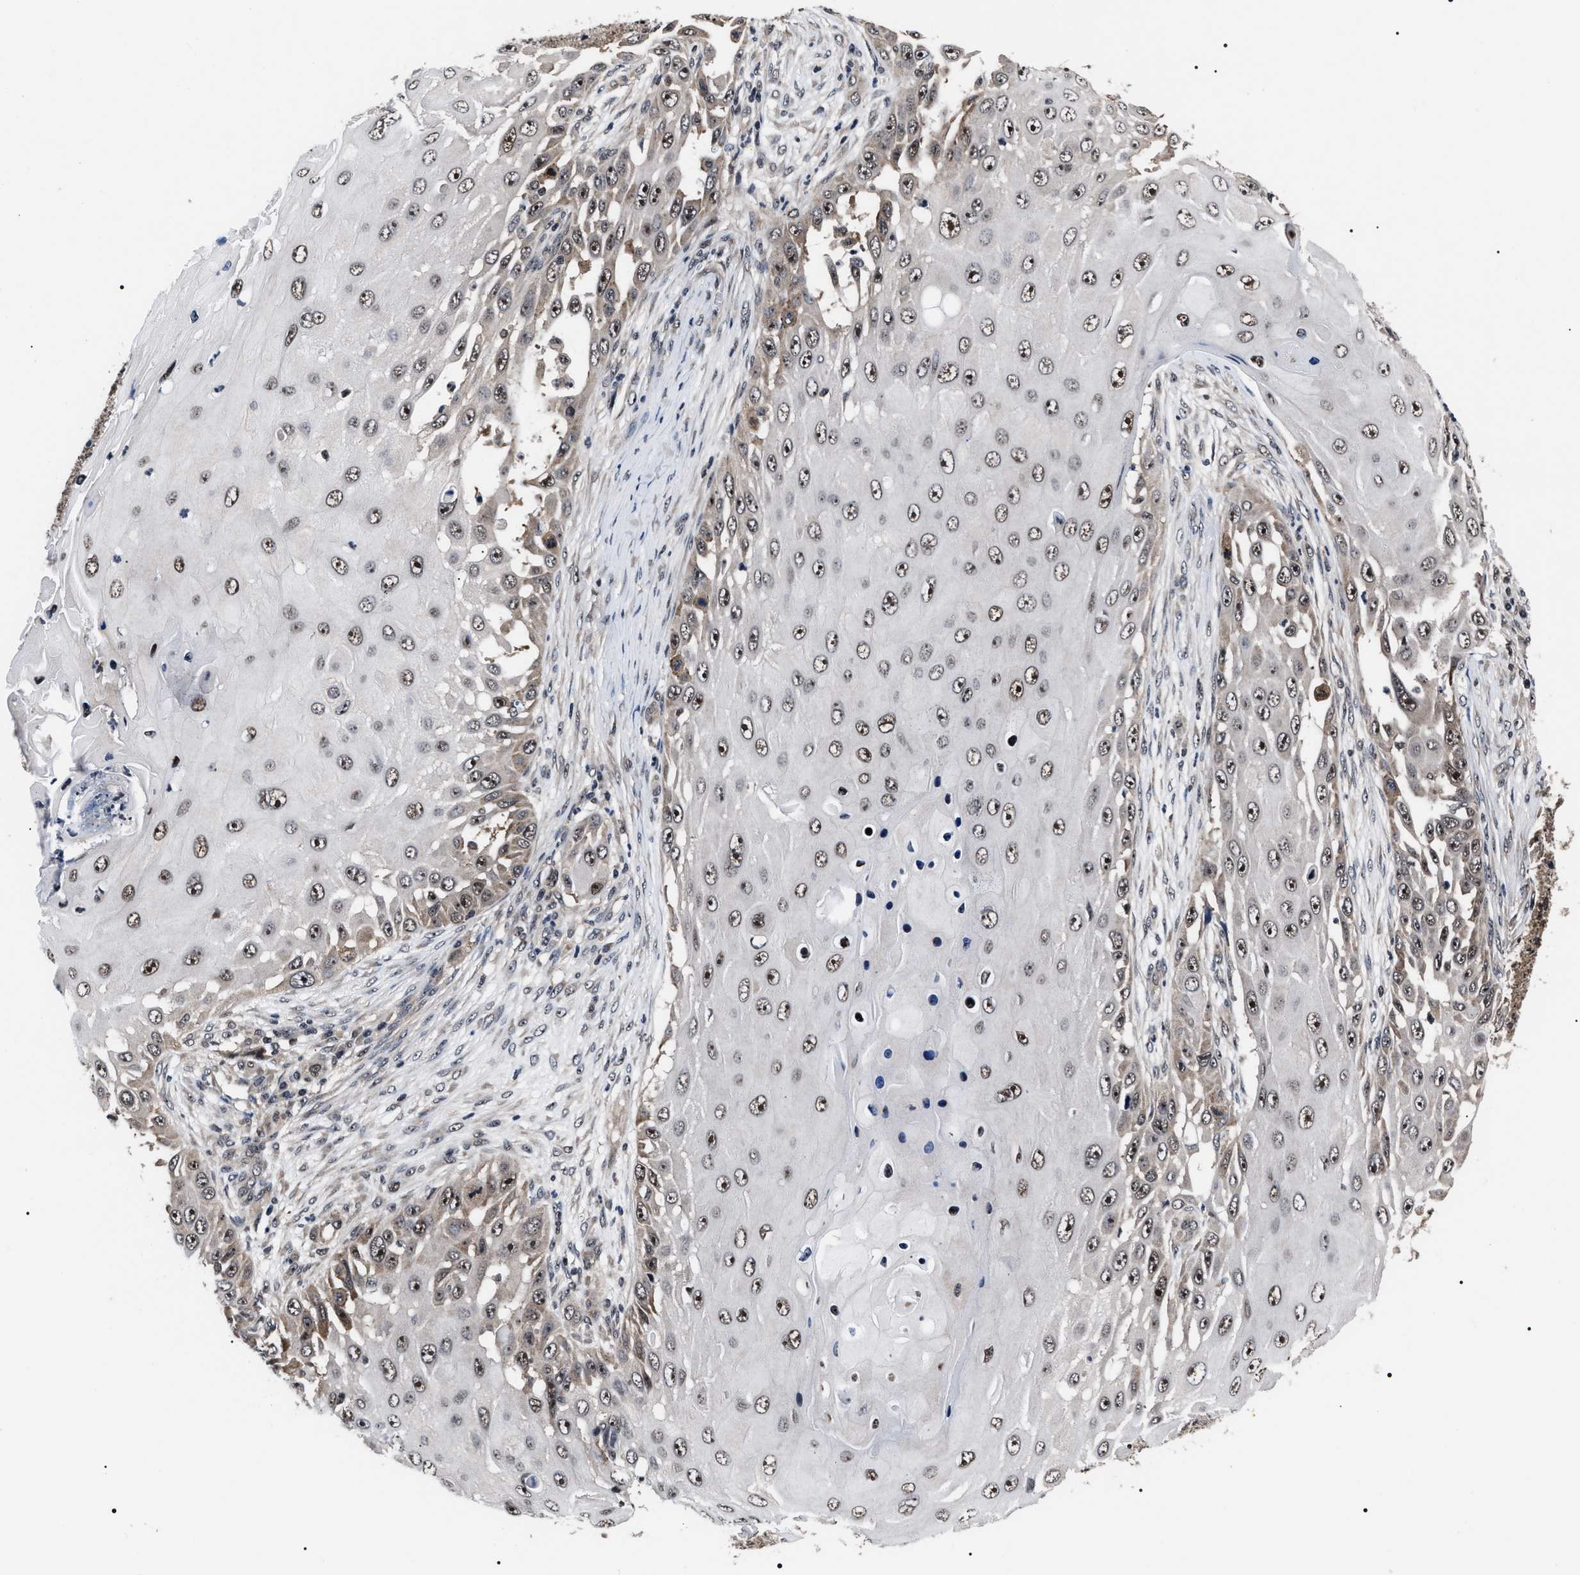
{"staining": {"intensity": "moderate", "quantity": ">75%", "location": "nuclear"}, "tissue": "skin cancer", "cell_type": "Tumor cells", "image_type": "cancer", "snomed": [{"axis": "morphology", "description": "Squamous cell carcinoma, NOS"}, {"axis": "topography", "description": "Skin"}], "caption": "A histopathology image showing moderate nuclear staining in approximately >75% of tumor cells in squamous cell carcinoma (skin), as visualized by brown immunohistochemical staining.", "gene": "CSNK2A1", "patient": {"sex": "female", "age": 44}}